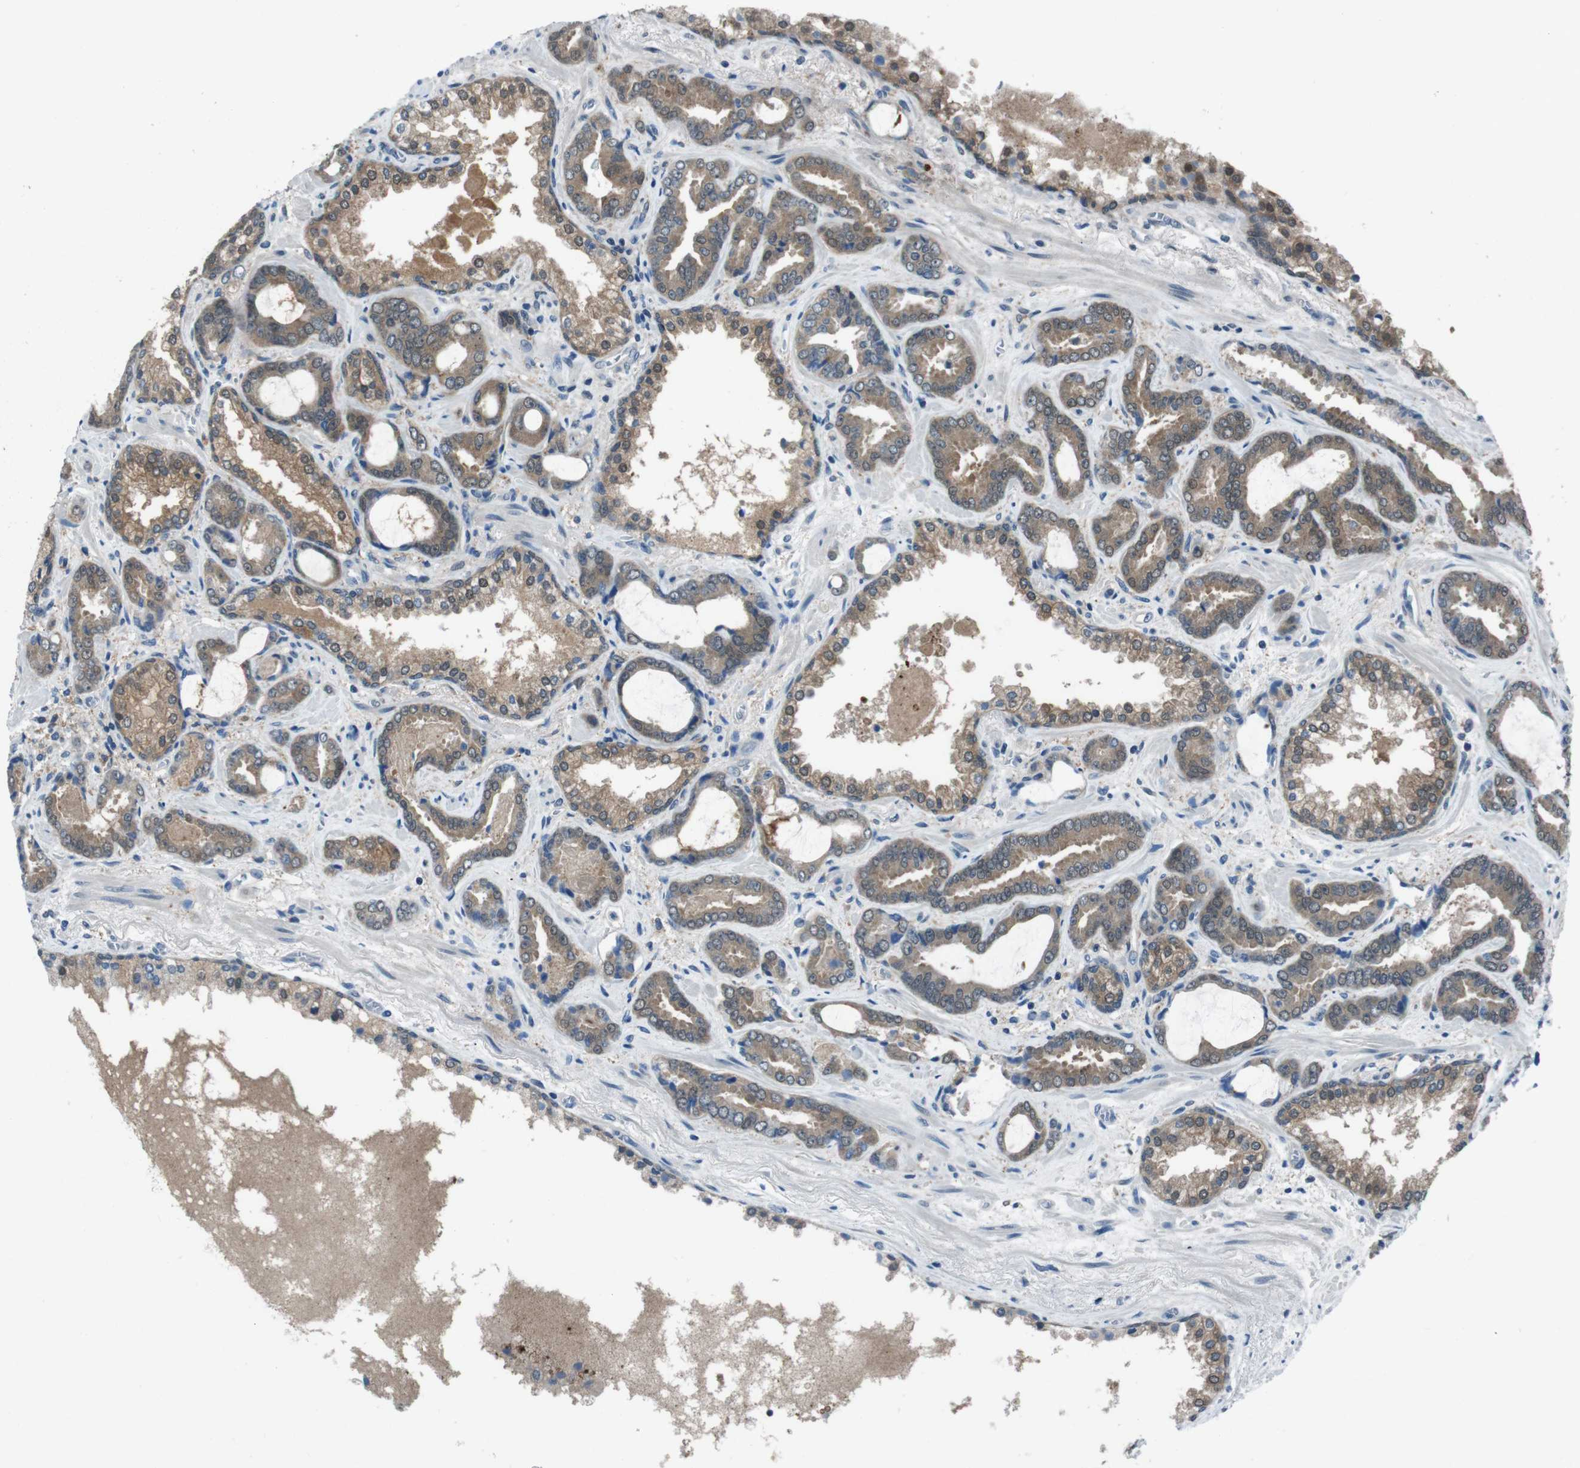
{"staining": {"intensity": "moderate", "quantity": ">75%", "location": "cytoplasmic/membranous"}, "tissue": "prostate cancer", "cell_type": "Tumor cells", "image_type": "cancer", "snomed": [{"axis": "morphology", "description": "Adenocarcinoma, Low grade"}, {"axis": "topography", "description": "Prostate"}], "caption": "Moderate cytoplasmic/membranous protein positivity is identified in approximately >75% of tumor cells in prostate cancer (adenocarcinoma (low-grade)).", "gene": "LRP5", "patient": {"sex": "male", "age": 60}}